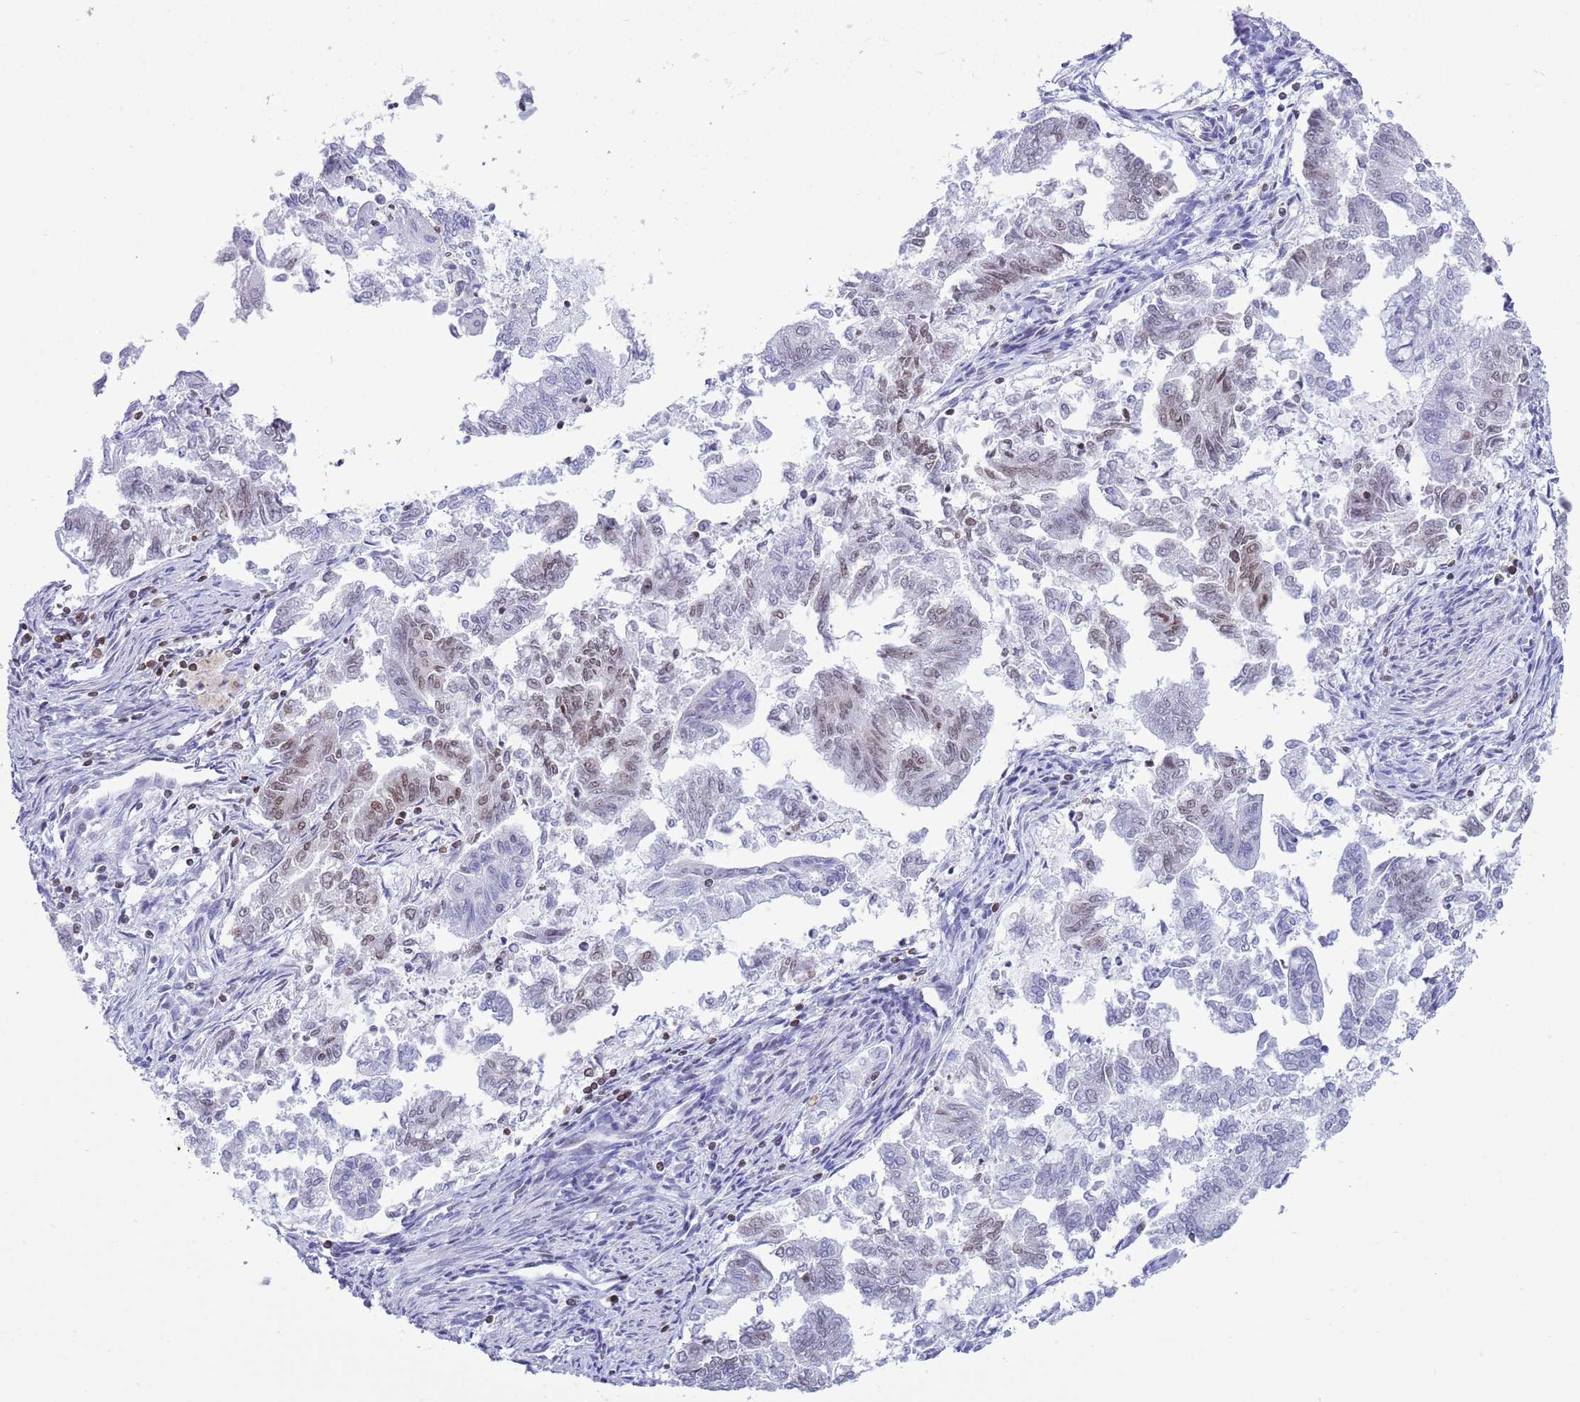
{"staining": {"intensity": "weak", "quantity": "25%-75%", "location": "cytoplasmic/membranous,nuclear"}, "tissue": "endometrial cancer", "cell_type": "Tumor cells", "image_type": "cancer", "snomed": [{"axis": "morphology", "description": "Adenocarcinoma, NOS"}, {"axis": "topography", "description": "Endometrium"}], "caption": "This image demonstrates adenocarcinoma (endometrial) stained with immunohistochemistry (IHC) to label a protein in brown. The cytoplasmic/membranous and nuclear of tumor cells show weak positivity for the protein. Nuclei are counter-stained blue.", "gene": "LBR", "patient": {"sex": "female", "age": 79}}